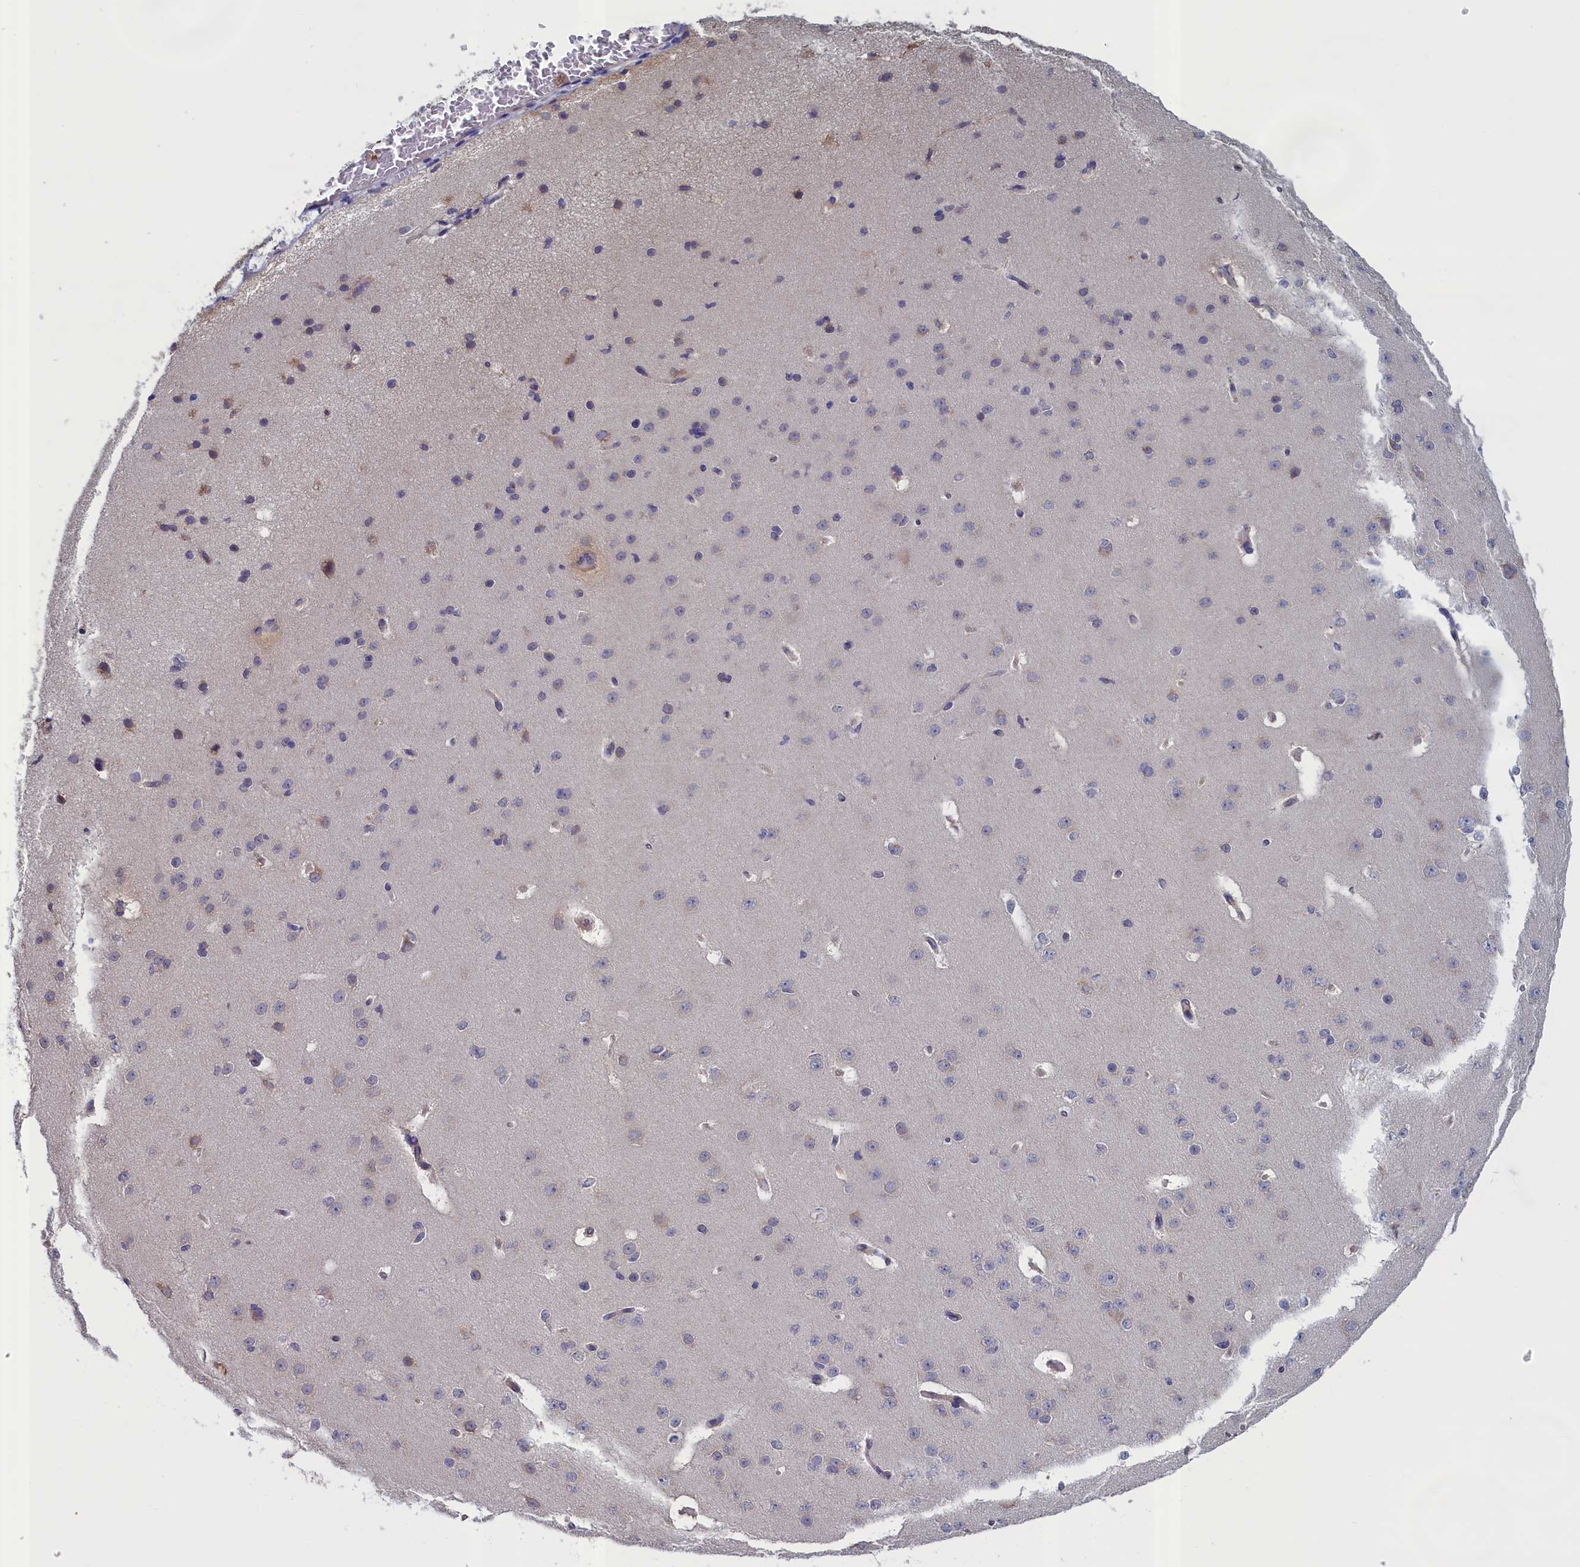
{"staining": {"intensity": "weak", "quantity": "25%-75%", "location": "cytoplasmic/membranous"}, "tissue": "cerebral cortex", "cell_type": "Endothelial cells", "image_type": "normal", "snomed": [{"axis": "morphology", "description": "Normal tissue, NOS"}, {"axis": "morphology", "description": "Developmental malformation"}, {"axis": "topography", "description": "Cerebral cortex"}], "caption": "Immunohistochemistry (DAB (3,3'-diaminobenzidine)) staining of benign human cerebral cortex exhibits weak cytoplasmic/membranous protein expression in about 25%-75% of endothelial cells.", "gene": "ANKRD2", "patient": {"sex": "female", "age": 30}}